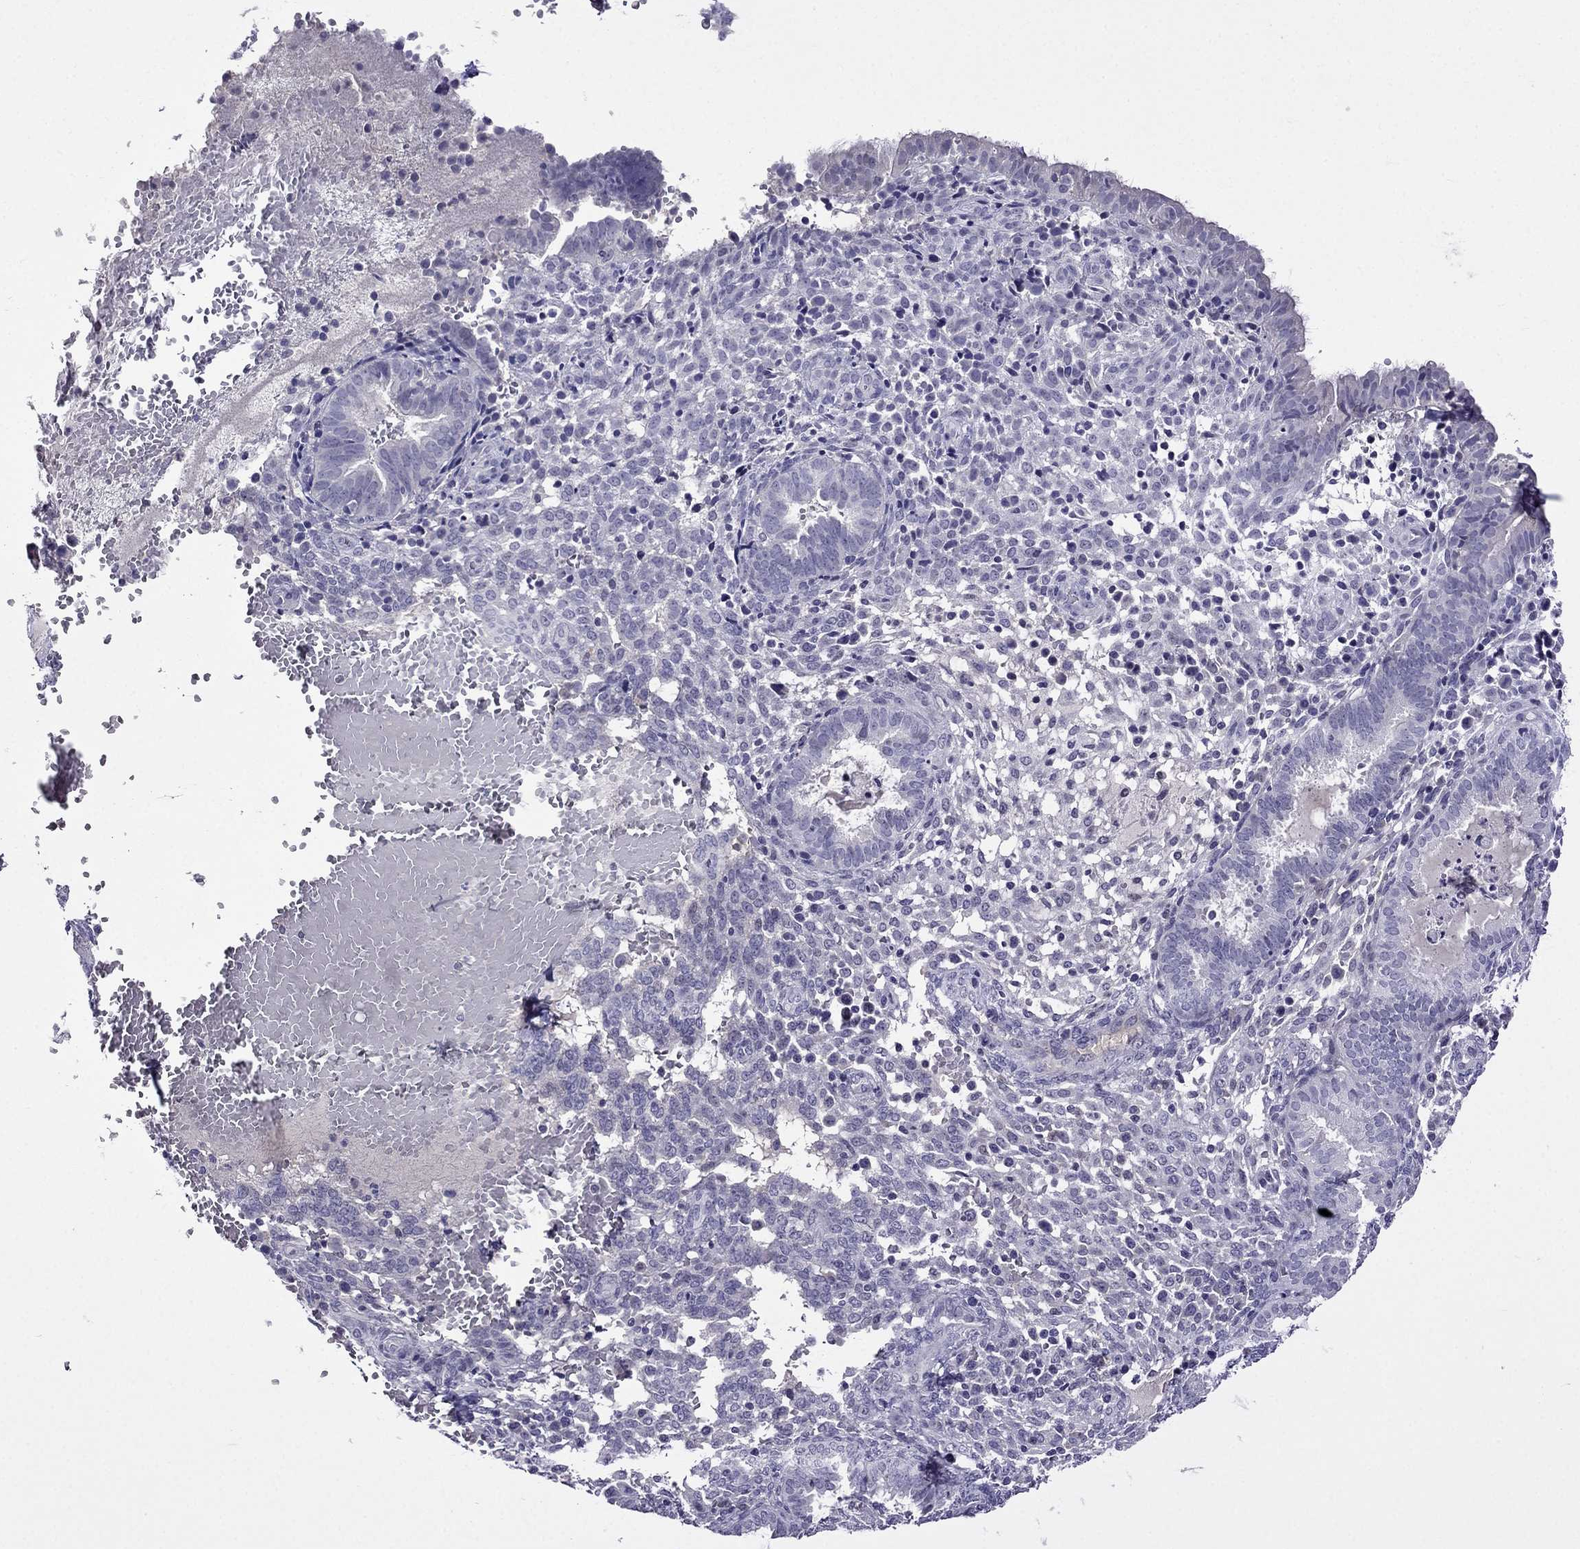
{"staining": {"intensity": "negative", "quantity": "none", "location": "none"}, "tissue": "endometrium", "cell_type": "Cells in endometrial stroma", "image_type": "normal", "snomed": [{"axis": "morphology", "description": "Normal tissue, NOS"}, {"axis": "topography", "description": "Endometrium"}], "caption": "Immunohistochemistry of unremarkable human endometrium displays no staining in cells in endometrial stroma.", "gene": "SPTBN4", "patient": {"sex": "female", "age": 42}}